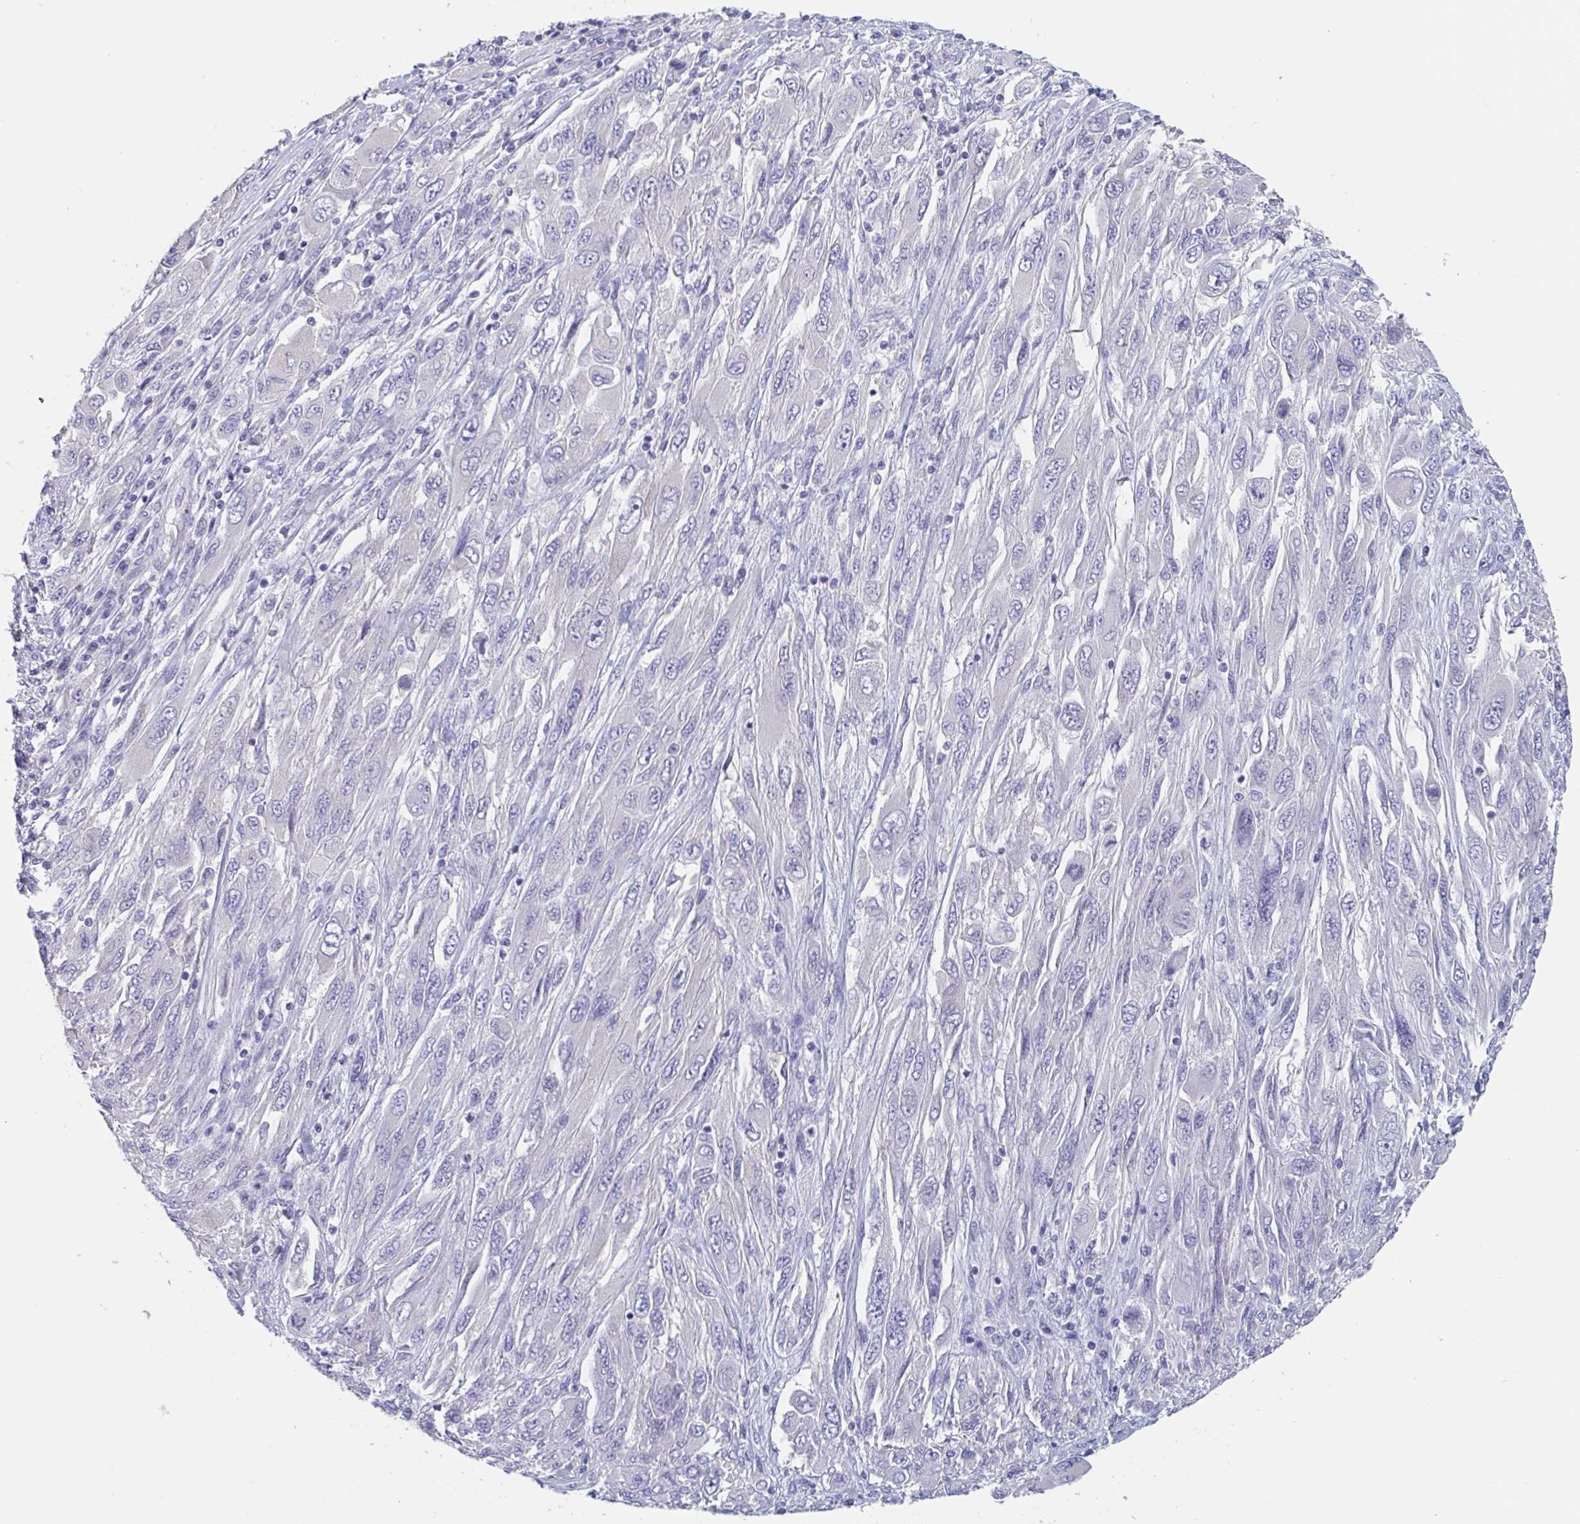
{"staining": {"intensity": "negative", "quantity": "none", "location": "none"}, "tissue": "melanoma", "cell_type": "Tumor cells", "image_type": "cancer", "snomed": [{"axis": "morphology", "description": "Malignant melanoma, NOS"}, {"axis": "topography", "description": "Skin"}], "caption": "Tumor cells are negative for protein expression in human melanoma.", "gene": "ABHD16A", "patient": {"sex": "female", "age": 91}}